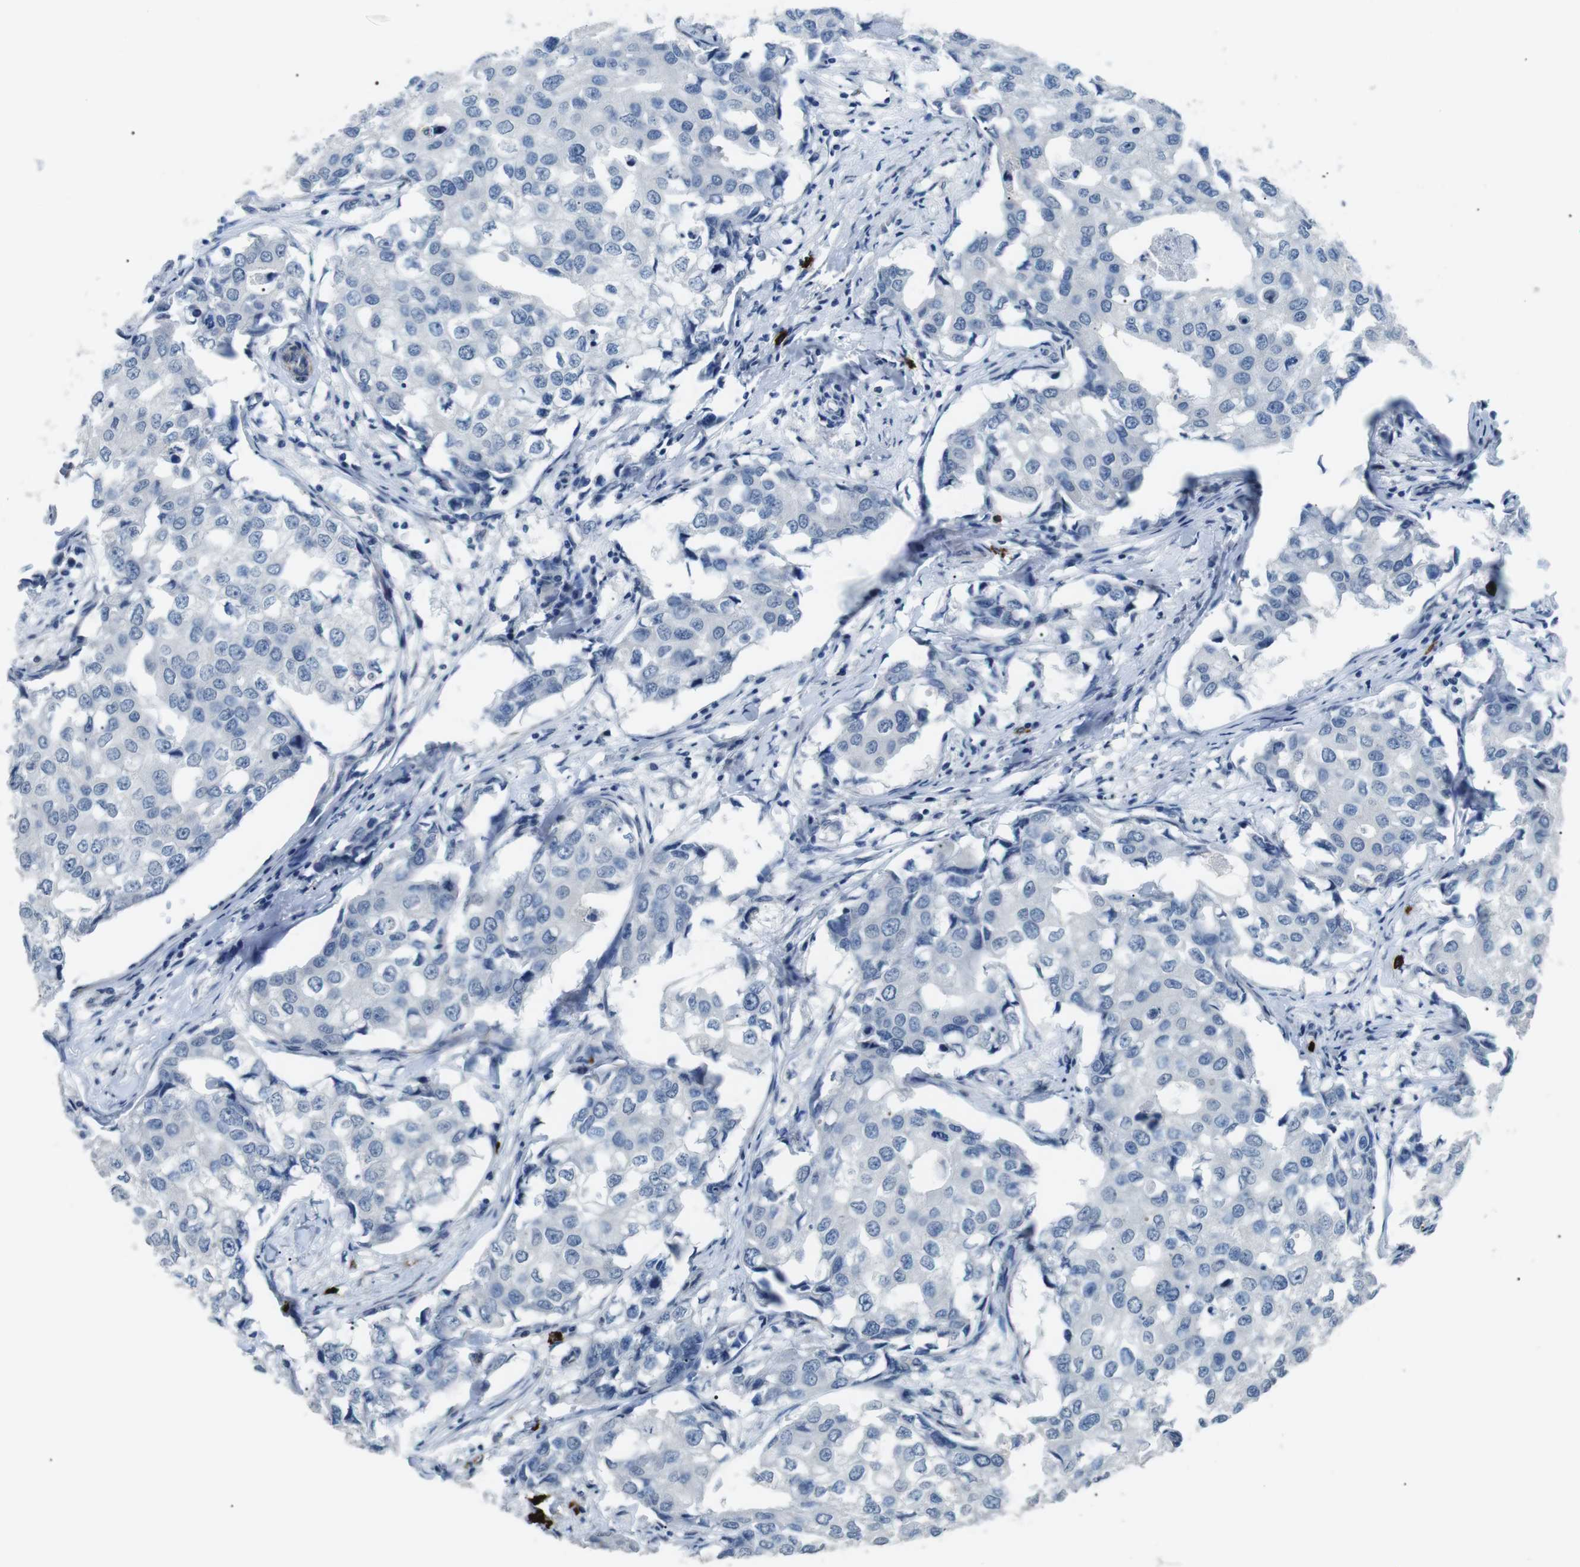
{"staining": {"intensity": "negative", "quantity": "none", "location": "none"}, "tissue": "breast cancer", "cell_type": "Tumor cells", "image_type": "cancer", "snomed": [{"axis": "morphology", "description": "Duct carcinoma"}, {"axis": "topography", "description": "Breast"}], "caption": "Immunohistochemistry (IHC) of breast cancer shows no staining in tumor cells.", "gene": "GZMM", "patient": {"sex": "female", "age": 27}}